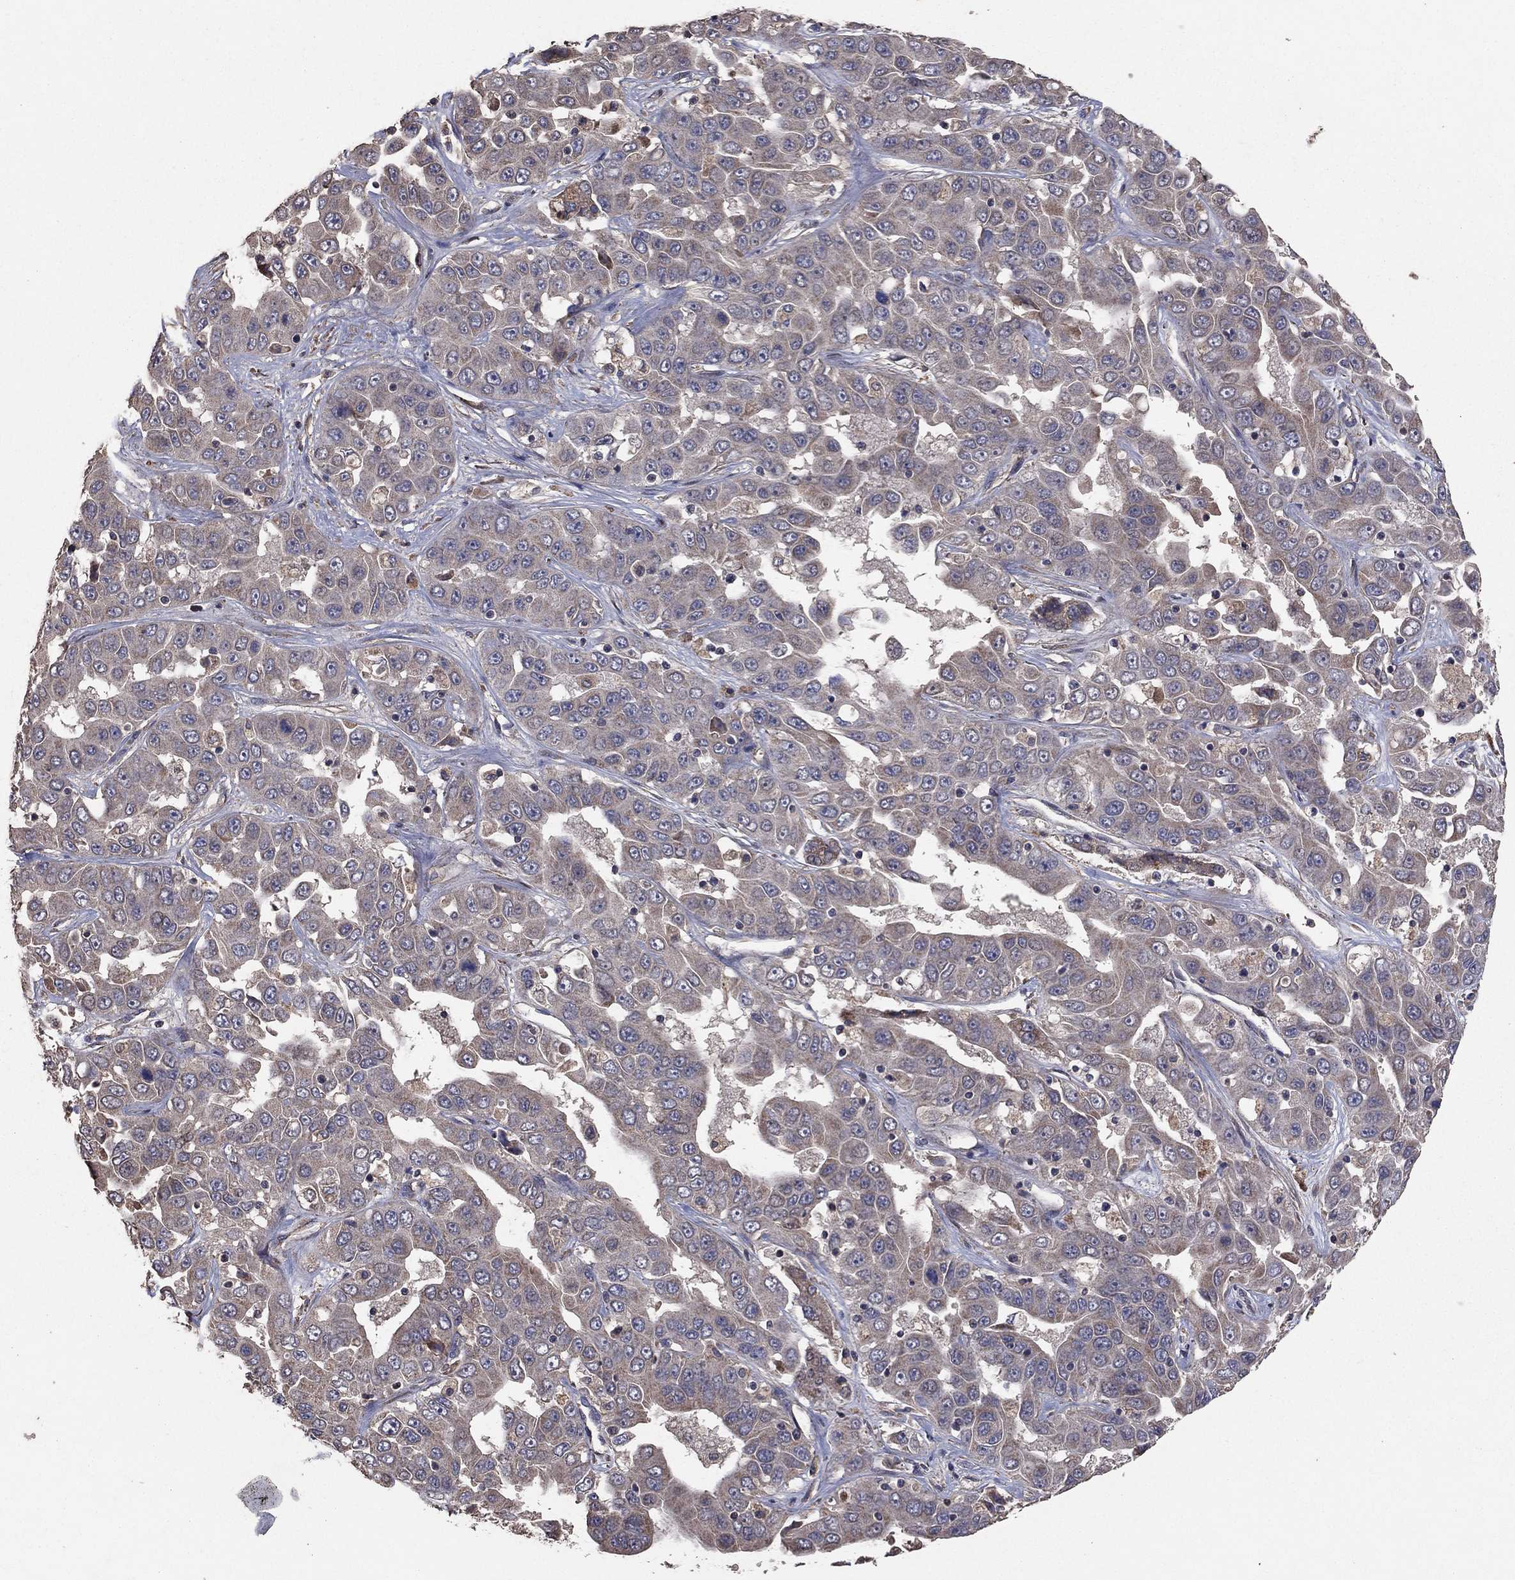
{"staining": {"intensity": "negative", "quantity": "none", "location": "none"}, "tissue": "liver cancer", "cell_type": "Tumor cells", "image_type": "cancer", "snomed": [{"axis": "morphology", "description": "Cholangiocarcinoma"}, {"axis": "topography", "description": "Liver"}], "caption": "DAB immunohistochemical staining of liver cancer displays no significant staining in tumor cells. (Brightfield microscopy of DAB IHC at high magnification).", "gene": "FLT4", "patient": {"sex": "female", "age": 52}}